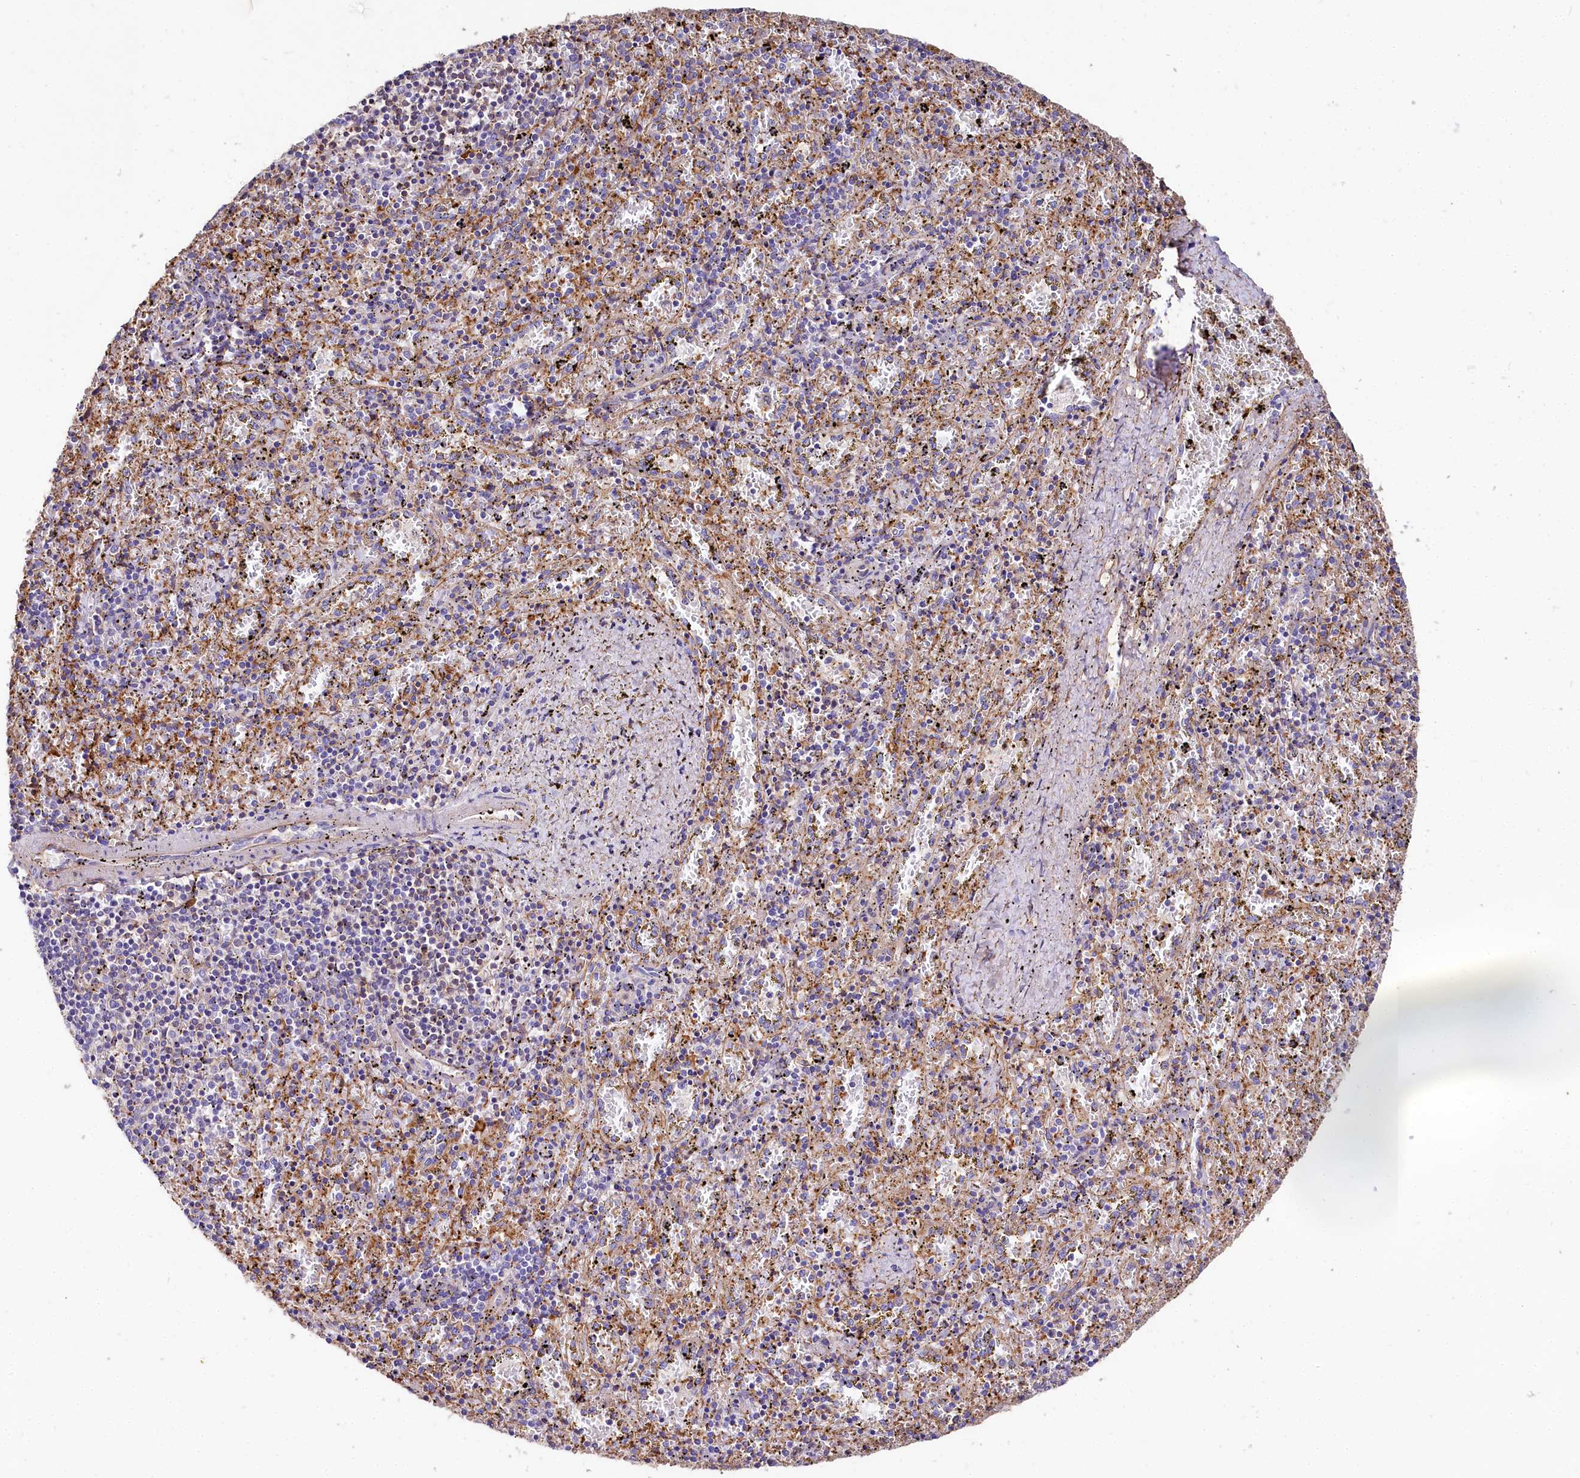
{"staining": {"intensity": "moderate", "quantity": "<25%", "location": "cytoplasmic/membranous"}, "tissue": "spleen", "cell_type": "Cells in red pulp", "image_type": "normal", "snomed": [{"axis": "morphology", "description": "Normal tissue, NOS"}, {"axis": "topography", "description": "Spleen"}], "caption": "Spleen stained with immunohistochemistry demonstrates moderate cytoplasmic/membranous staining in approximately <25% of cells in red pulp.", "gene": "FCHSD2", "patient": {"sex": "male", "age": 11}}